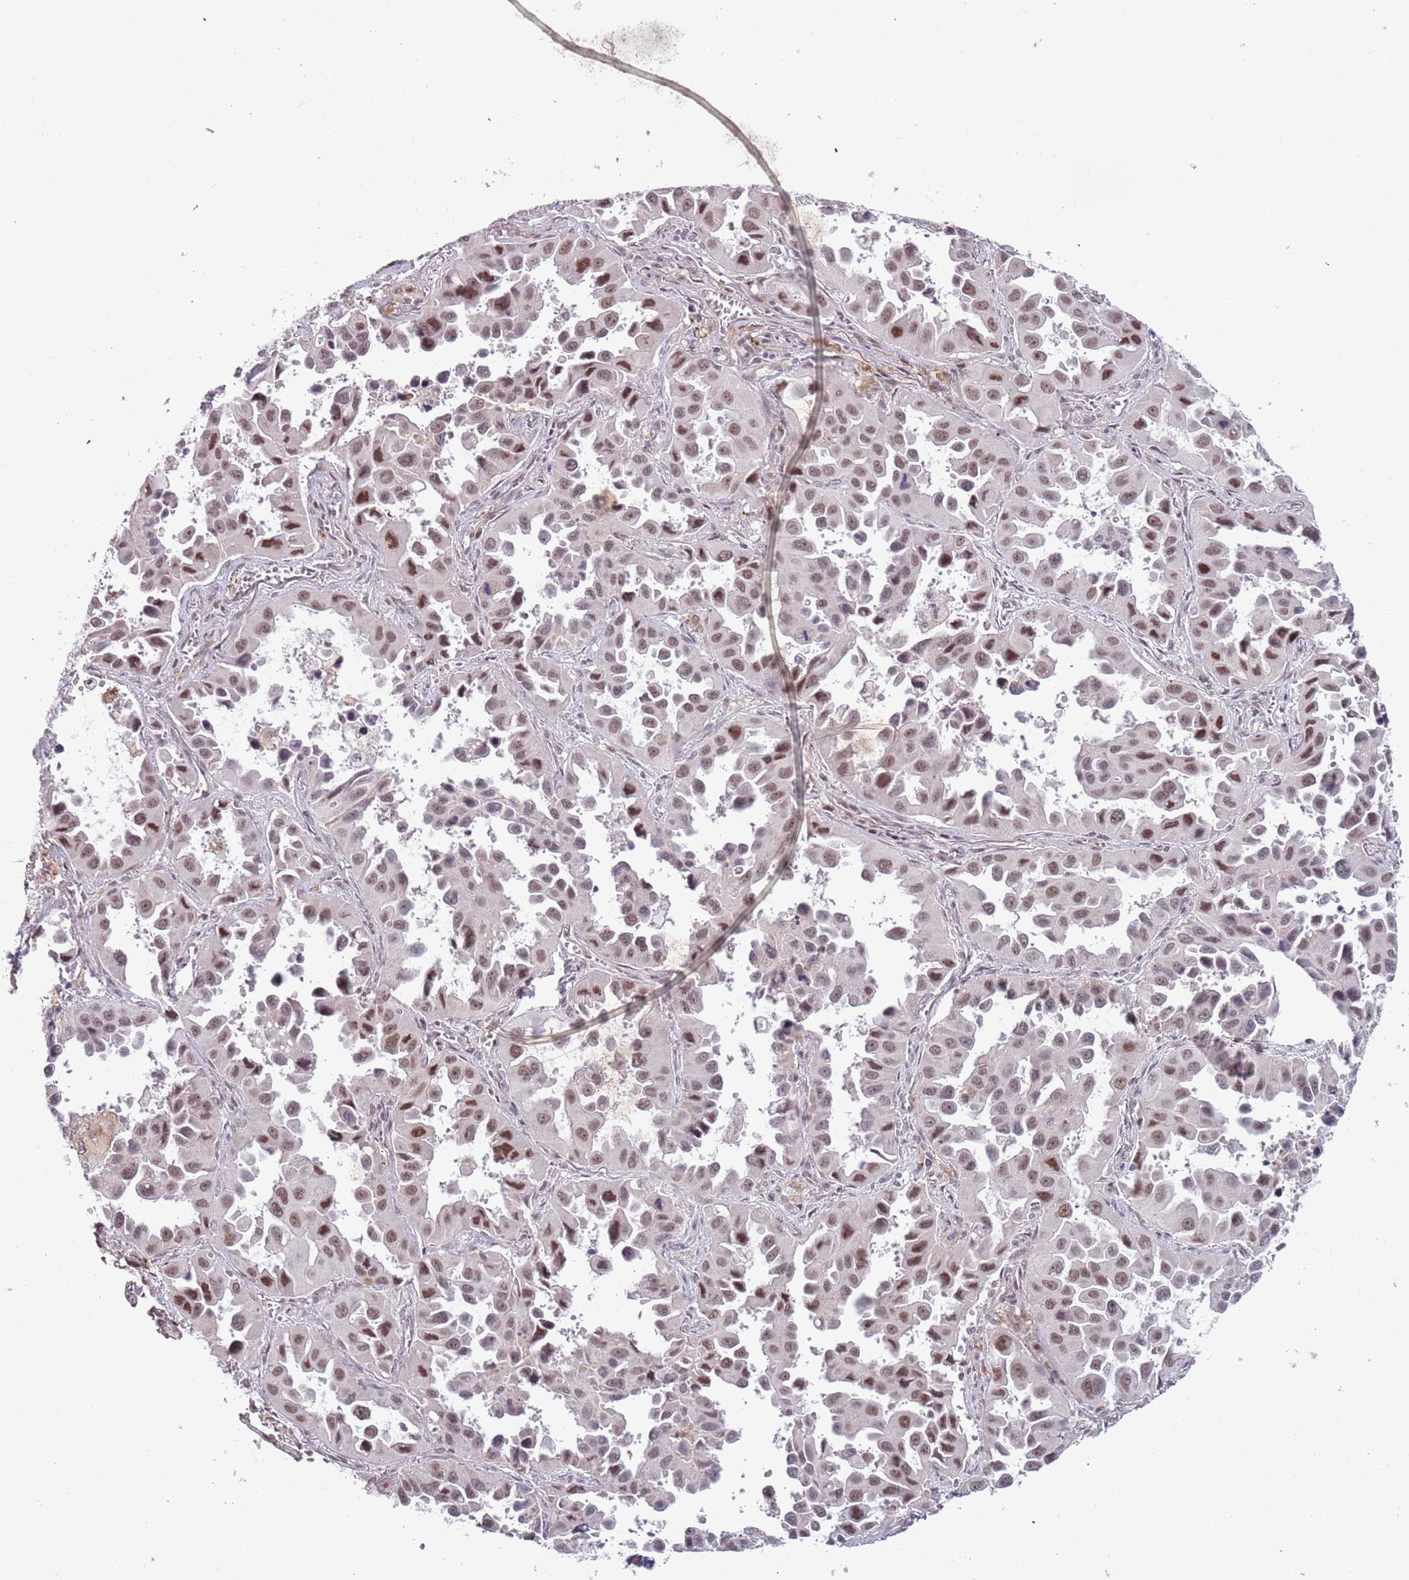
{"staining": {"intensity": "moderate", "quantity": ">75%", "location": "nuclear"}, "tissue": "lung cancer", "cell_type": "Tumor cells", "image_type": "cancer", "snomed": [{"axis": "morphology", "description": "Adenocarcinoma, NOS"}, {"axis": "topography", "description": "Lung"}], "caption": "Lung cancer (adenocarcinoma) stained for a protein displays moderate nuclear positivity in tumor cells. (Stains: DAB (3,3'-diaminobenzidine) in brown, nuclei in blue, Microscopy: brightfield microscopy at high magnification).", "gene": "REXO4", "patient": {"sex": "male", "age": 66}}